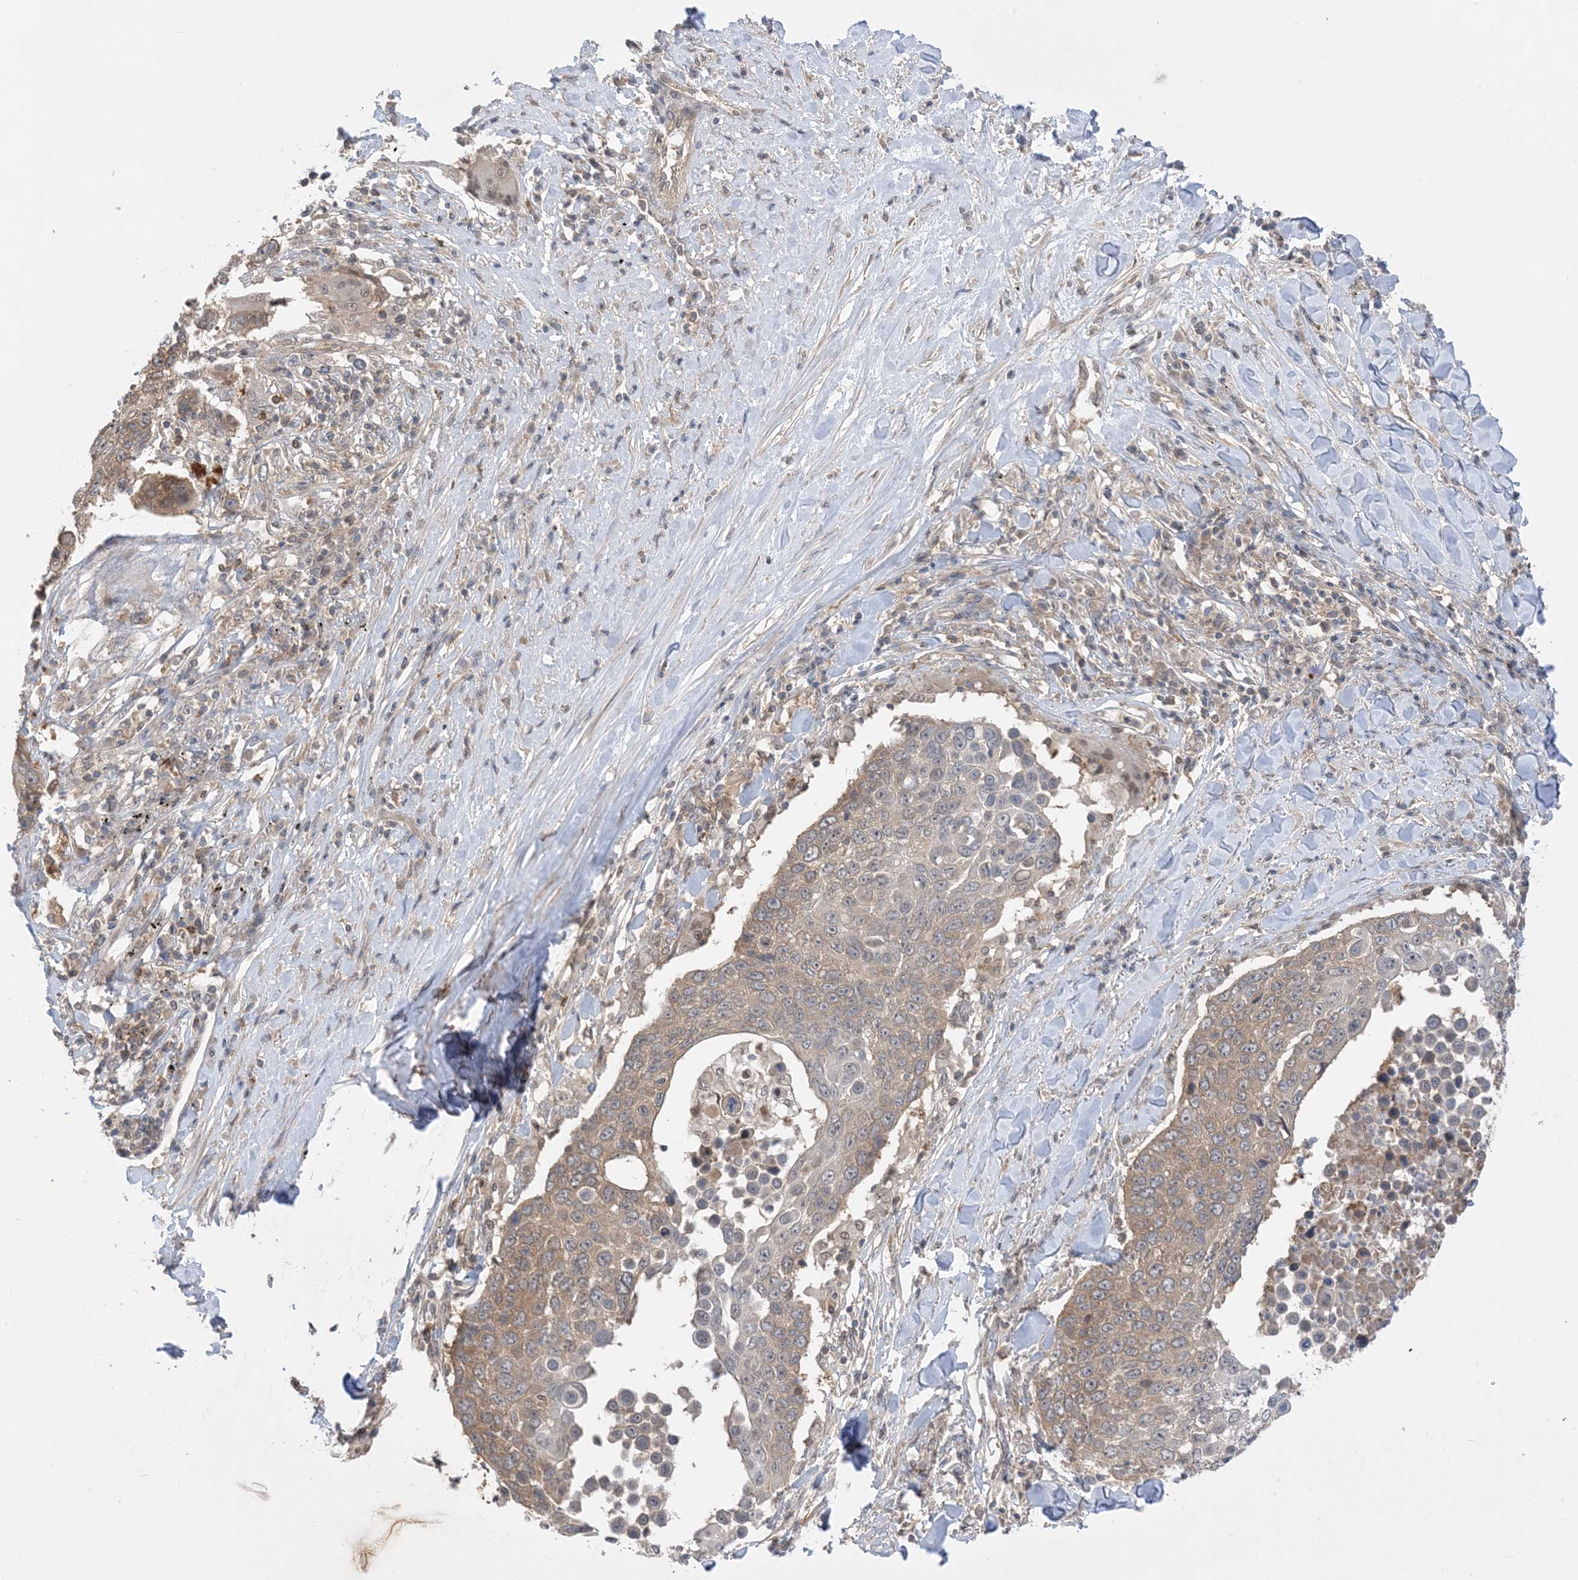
{"staining": {"intensity": "moderate", "quantity": "25%-75%", "location": "cytoplasmic/membranous"}, "tissue": "lung cancer", "cell_type": "Tumor cells", "image_type": "cancer", "snomed": [{"axis": "morphology", "description": "Squamous cell carcinoma, NOS"}, {"axis": "topography", "description": "Lung"}], "caption": "A histopathology image of human lung squamous cell carcinoma stained for a protein exhibits moderate cytoplasmic/membranous brown staining in tumor cells. (DAB = brown stain, brightfield microscopy at high magnification).", "gene": "WDR26", "patient": {"sex": "male", "age": 66}}